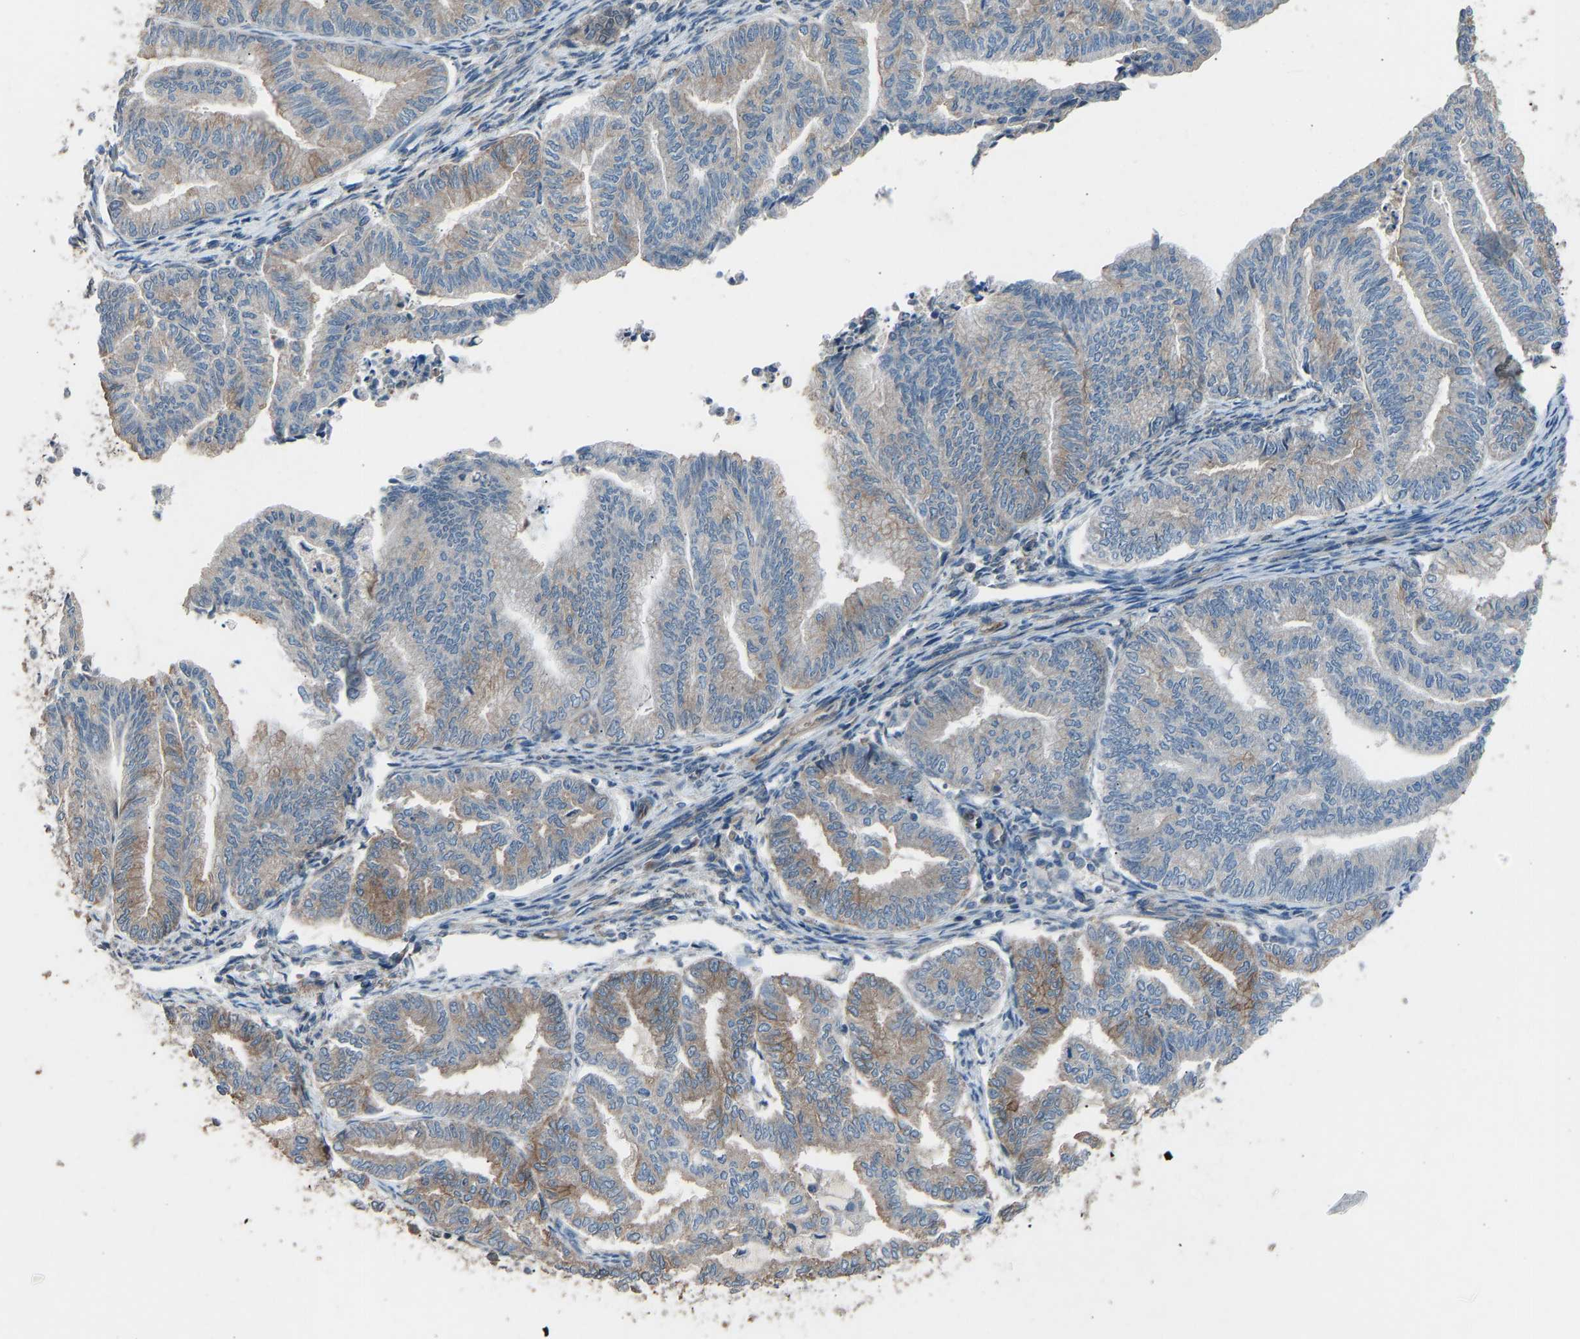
{"staining": {"intensity": "weak", "quantity": "25%-75%", "location": "cytoplasmic/membranous"}, "tissue": "endometrial cancer", "cell_type": "Tumor cells", "image_type": "cancer", "snomed": [{"axis": "morphology", "description": "Adenocarcinoma, NOS"}, {"axis": "topography", "description": "Endometrium"}], "caption": "An image of human endometrial adenocarcinoma stained for a protein displays weak cytoplasmic/membranous brown staining in tumor cells. The staining is performed using DAB brown chromogen to label protein expression. The nuclei are counter-stained blue using hematoxylin.", "gene": "SLC43A1", "patient": {"sex": "female", "age": 79}}